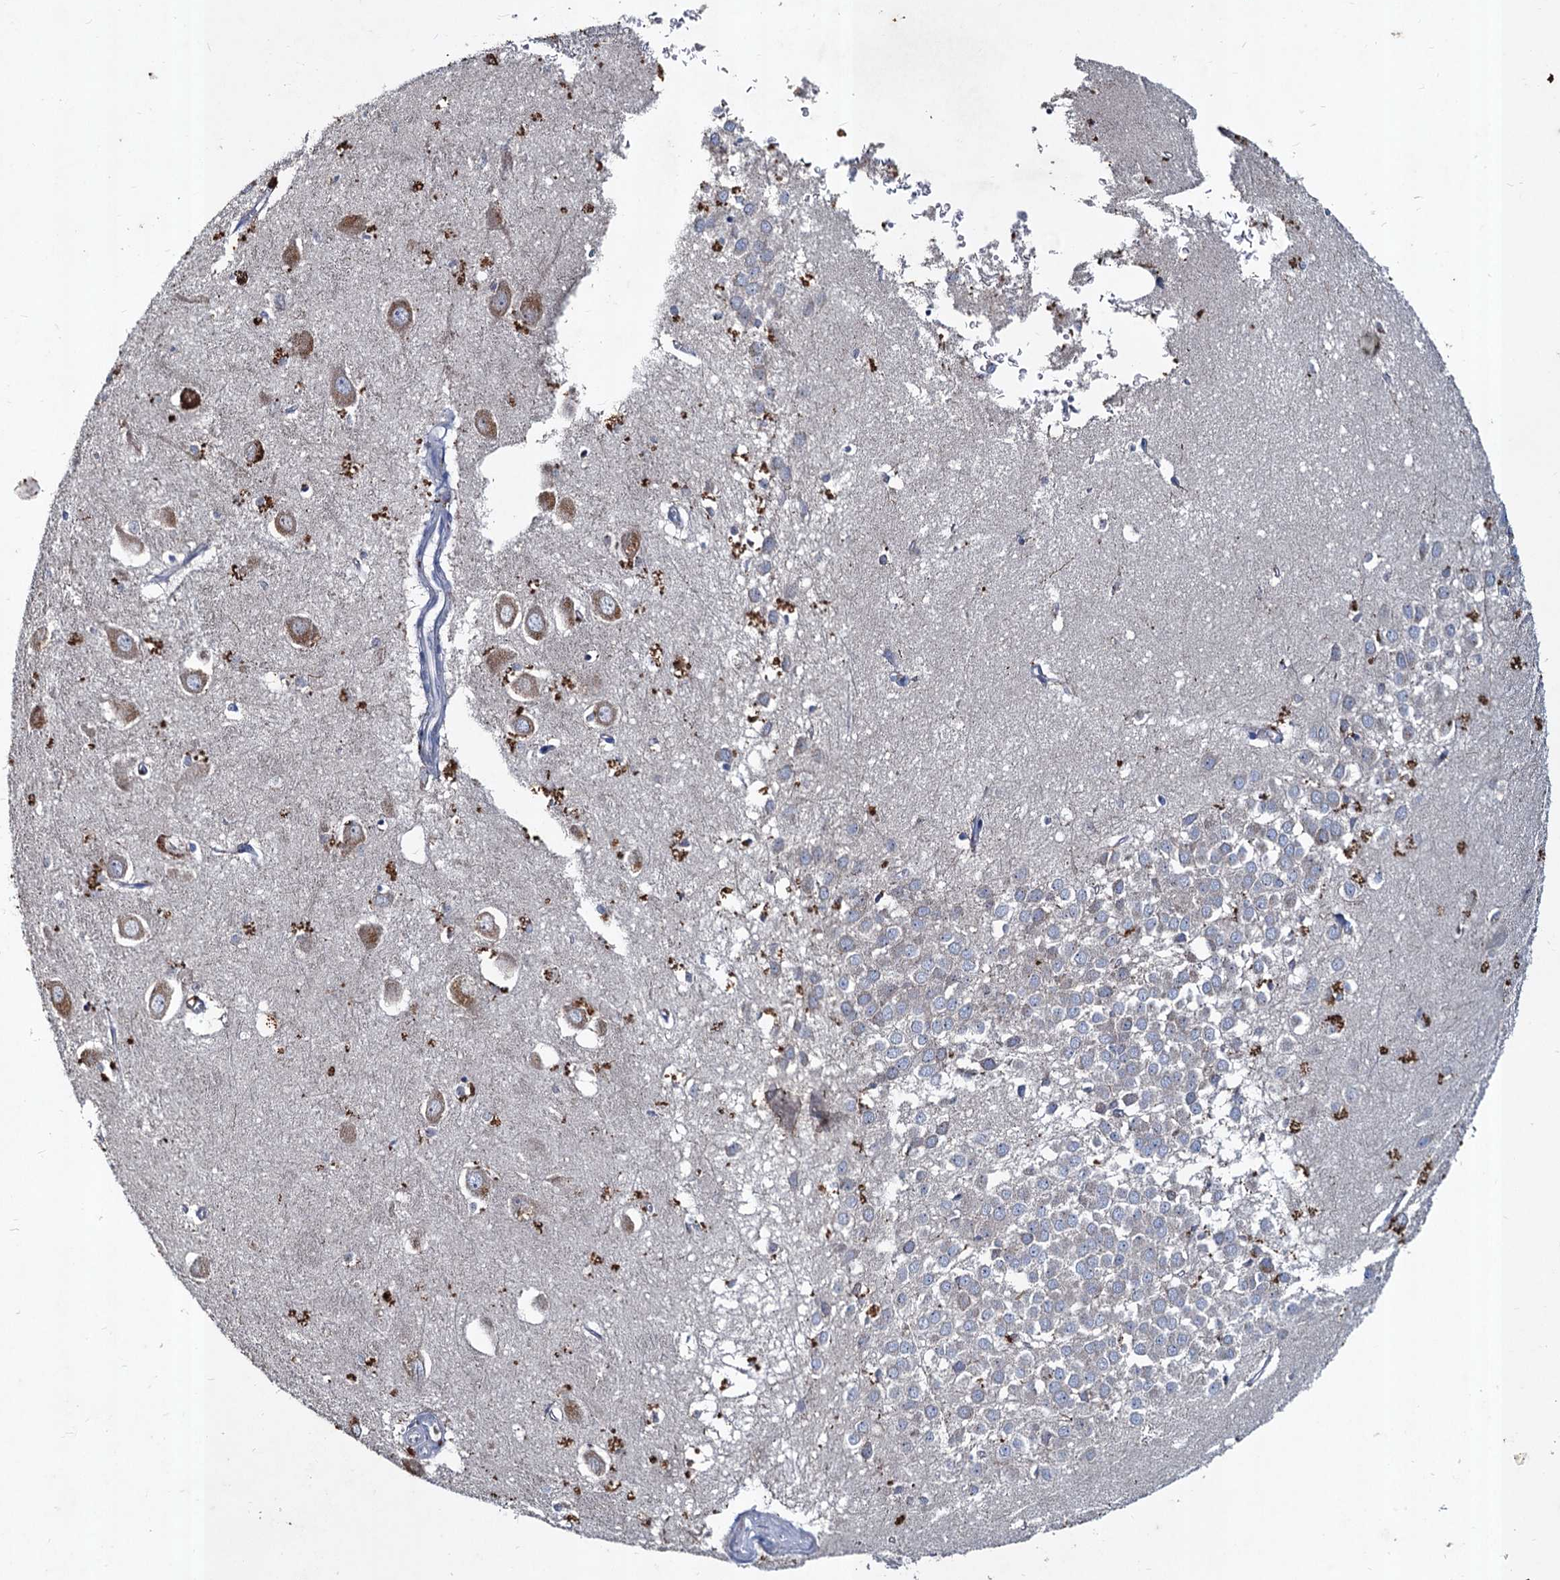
{"staining": {"intensity": "negative", "quantity": "none", "location": "none"}, "tissue": "hippocampus", "cell_type": "Glial cells", "image_type": "normal", "snomed": [{"axis": "morphology", "description": "Normal tissue, NOS"}, {"axis": "topography", "description": "Hippocampus"}], "caption": "Photomicrograph shows no significant protein staining in glial cells of normal hippocampus. The staining is performed using DAB brown chromogen with nuclei counter-stained in using hematoxylin.", "gene": "TMX2", "patient": {"sex": "female", "age": 64}}